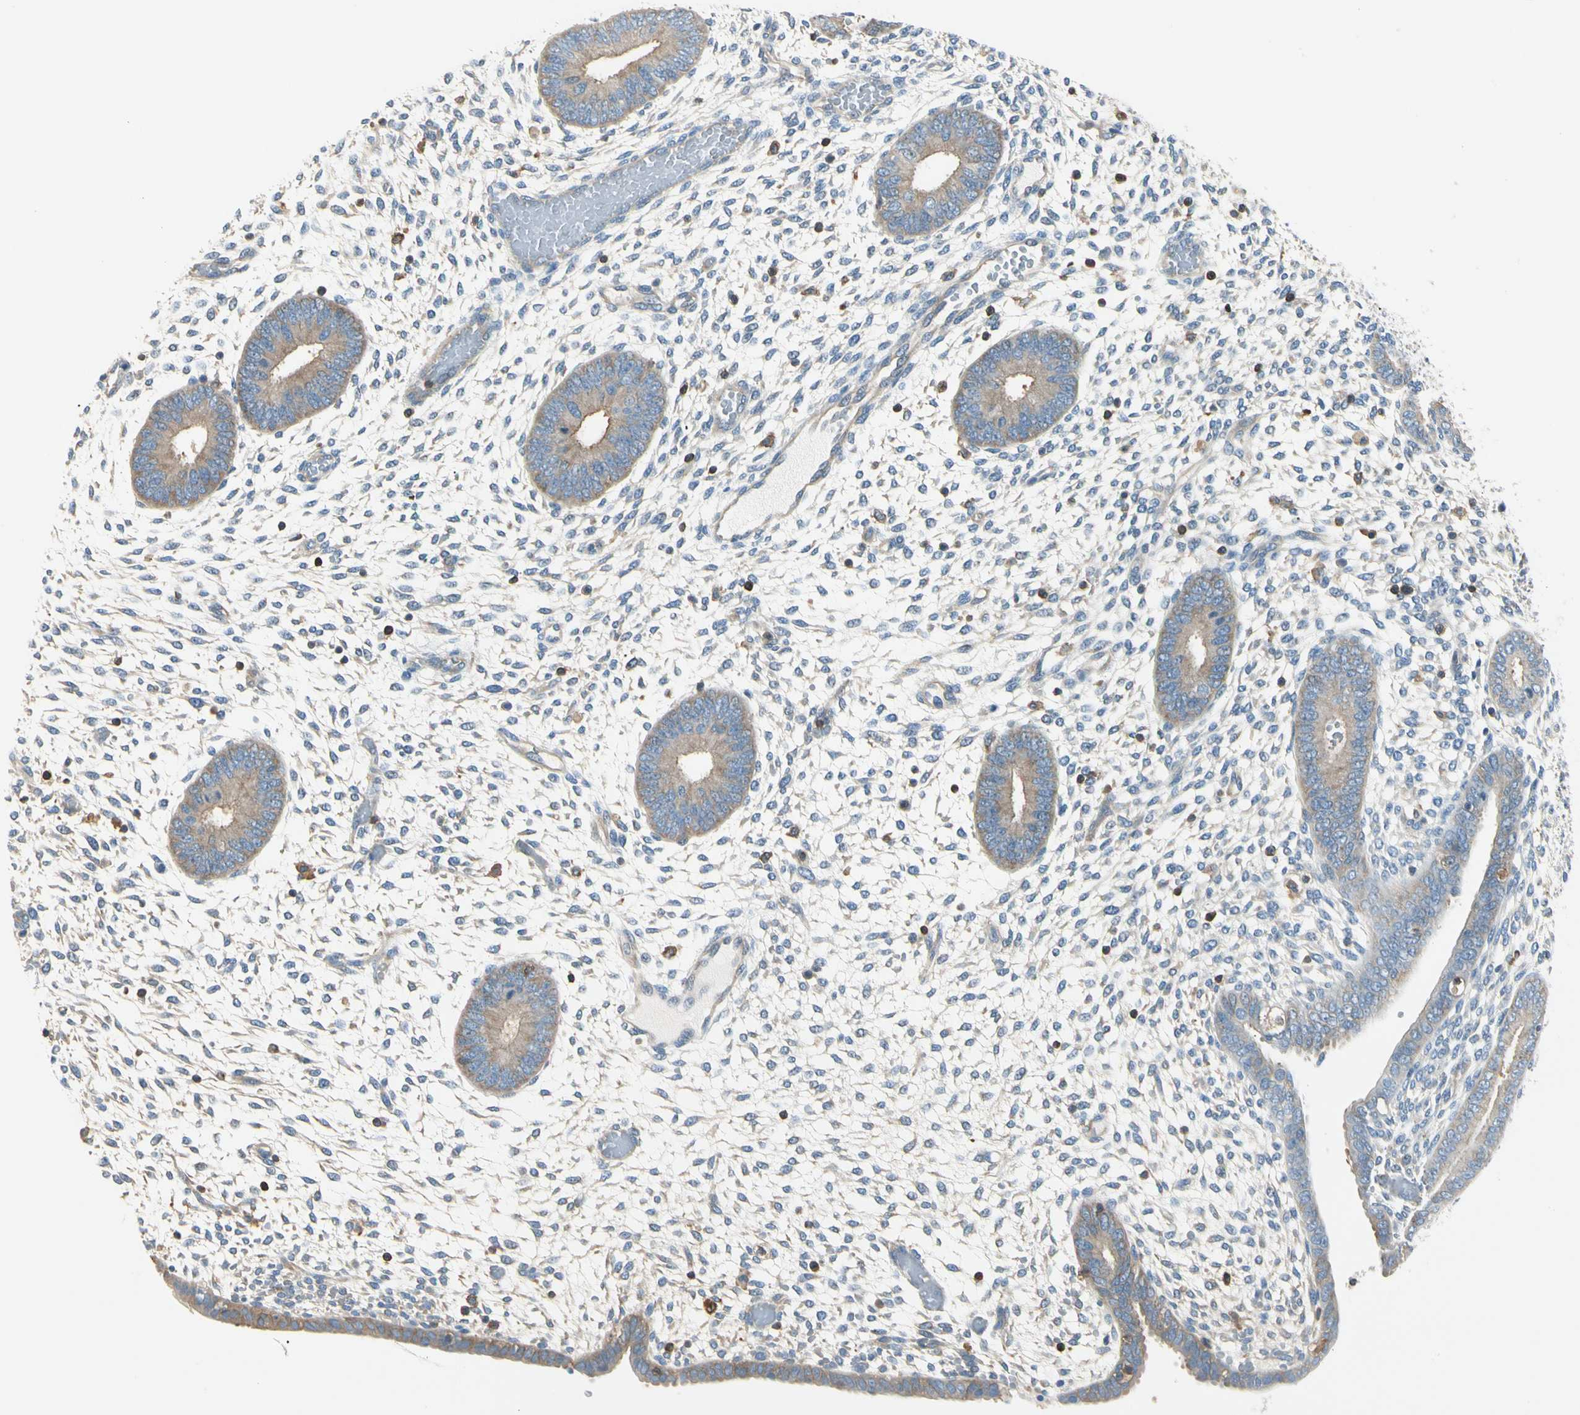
{"staining": {"intensity": "weak", "quantity": "25%-75%", "location": "cytoplasmic/membranous"}, "tissue": "endometrium", "cell_type": "Cells in endometrial stroma", "image_type": "normal", "snomed": [{"axis": "morphology", "description": "Normal tissue, NOS"}, {"axis": "topography", "description": "Endometrium"}], "caption": "About 25%-75% of cells in endometrial stroma in normal endometrium demonstrate weak cytoplasmic/membranous protein expression as visualized by brown immunohistochemical staining.", "gene": "CAPZA2", "patient": {"sex": "female", "age": 42}}